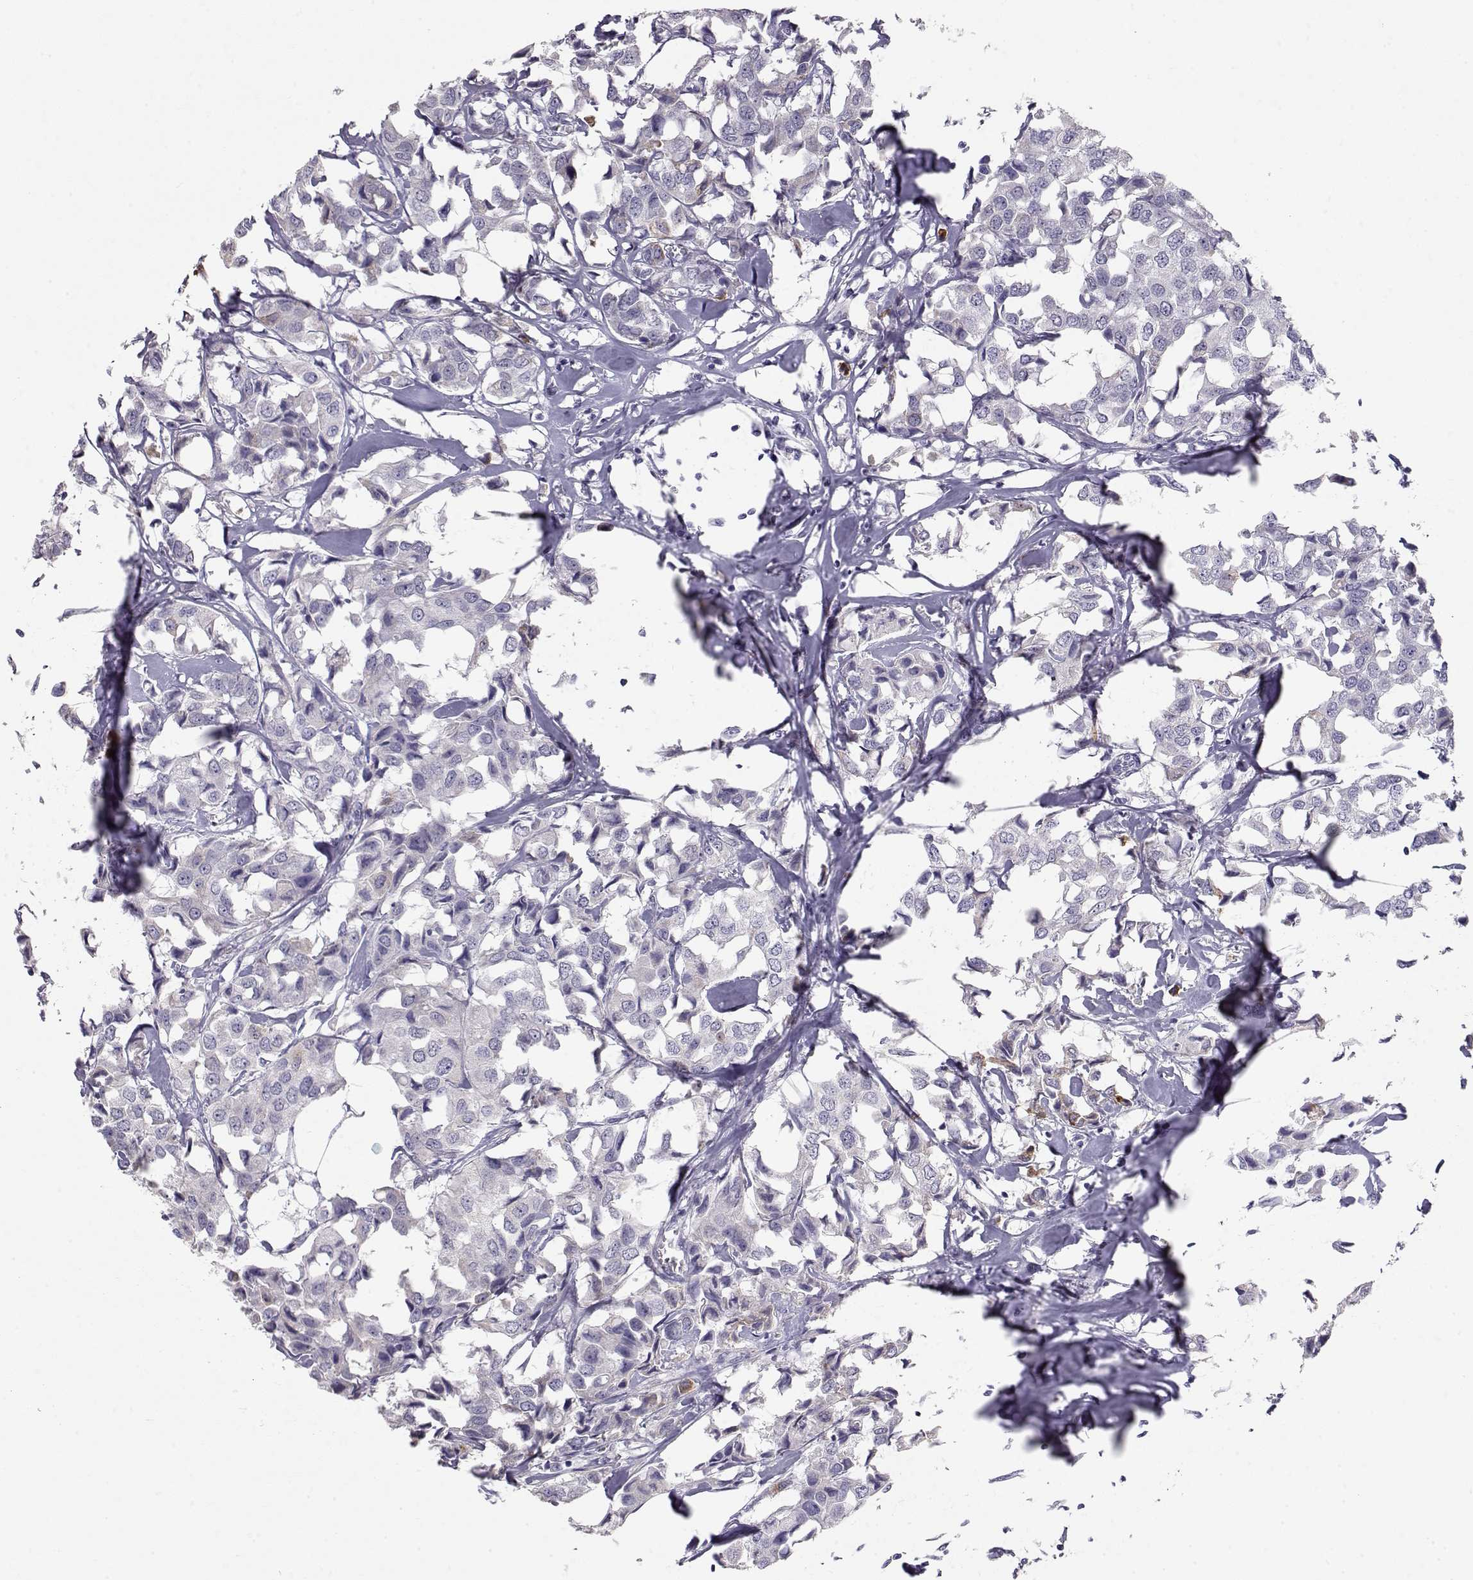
{"staining": {"intensity": "negative", "quantity": "none", "location": "none"}, "tissue": "breast cancer", "cell_type": "Tumor cells", "image_type": "cancer", "snomed": [{"axis": "morphology", "description": "Duct carcinoma"}, {"axis": "topography", "description": "Breast"}], "caption": "IHC of human breast cancer exhibits no staining in tumor cells. (DAB IHC with hematoxylin counter stain).", "gene": "LAMB3", "patient": {"sex": "female", "age": 80}}